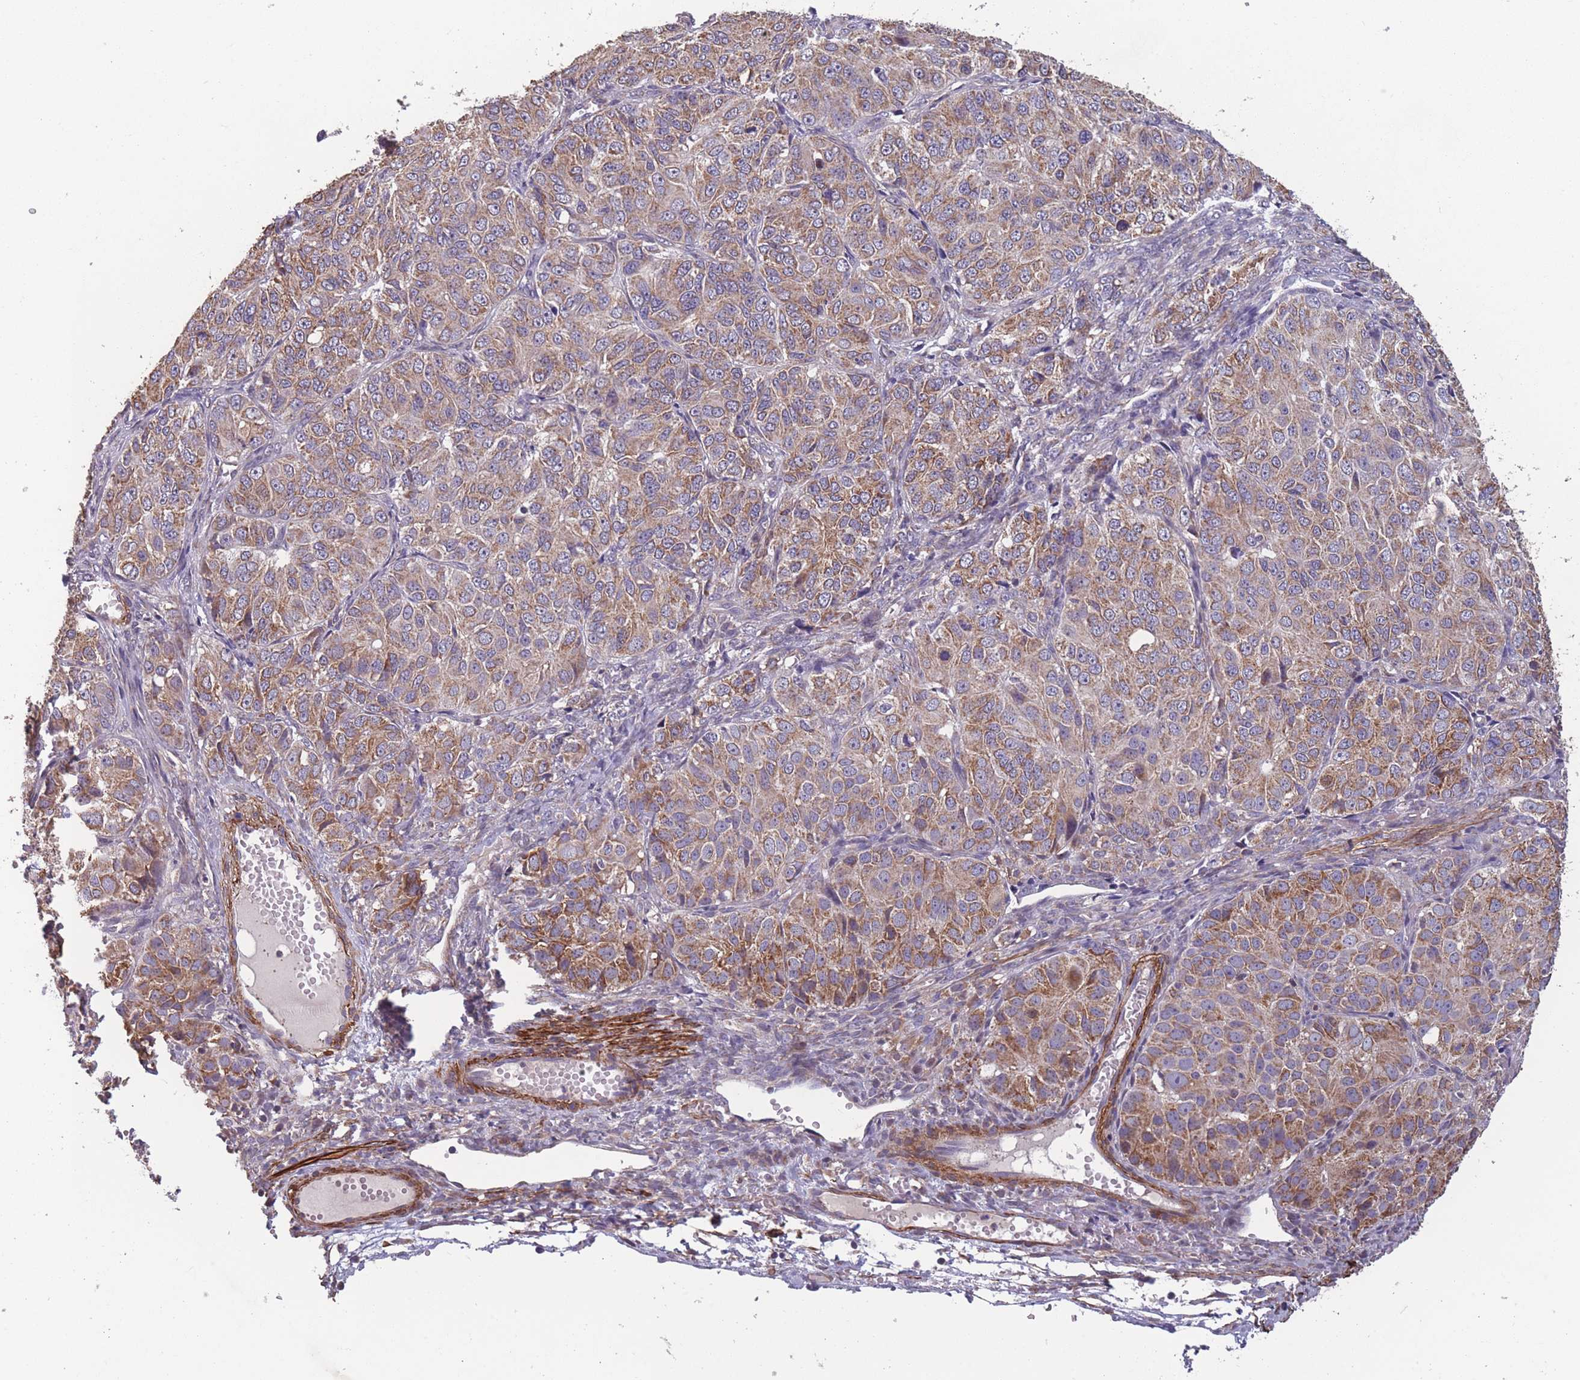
{"staining": {"intensity": "moderate", "quantity": ">75%", "location": "cytoplasmic/membranous"}, "tissue": "ovarian cancer", "cell_type": "Tumor cells", "image_type": "cancer", "snomed": [{"axis": "morphology", "description": "Carcinoma, endometroid"}, {"axis": "topography", "description": "Ovary"}], "caption": "High-magnification brightfield microscopy of ovarian endometroid carcinoma stained with DAB (brown) and counterstained with hematoxylin (blue). tumor cells exhibit moderate cytoplasmic/membranous expression is seen in about>75% of cells.", "gene": "TOMM40L", "patient": {"sex": "female", "age": 51}}